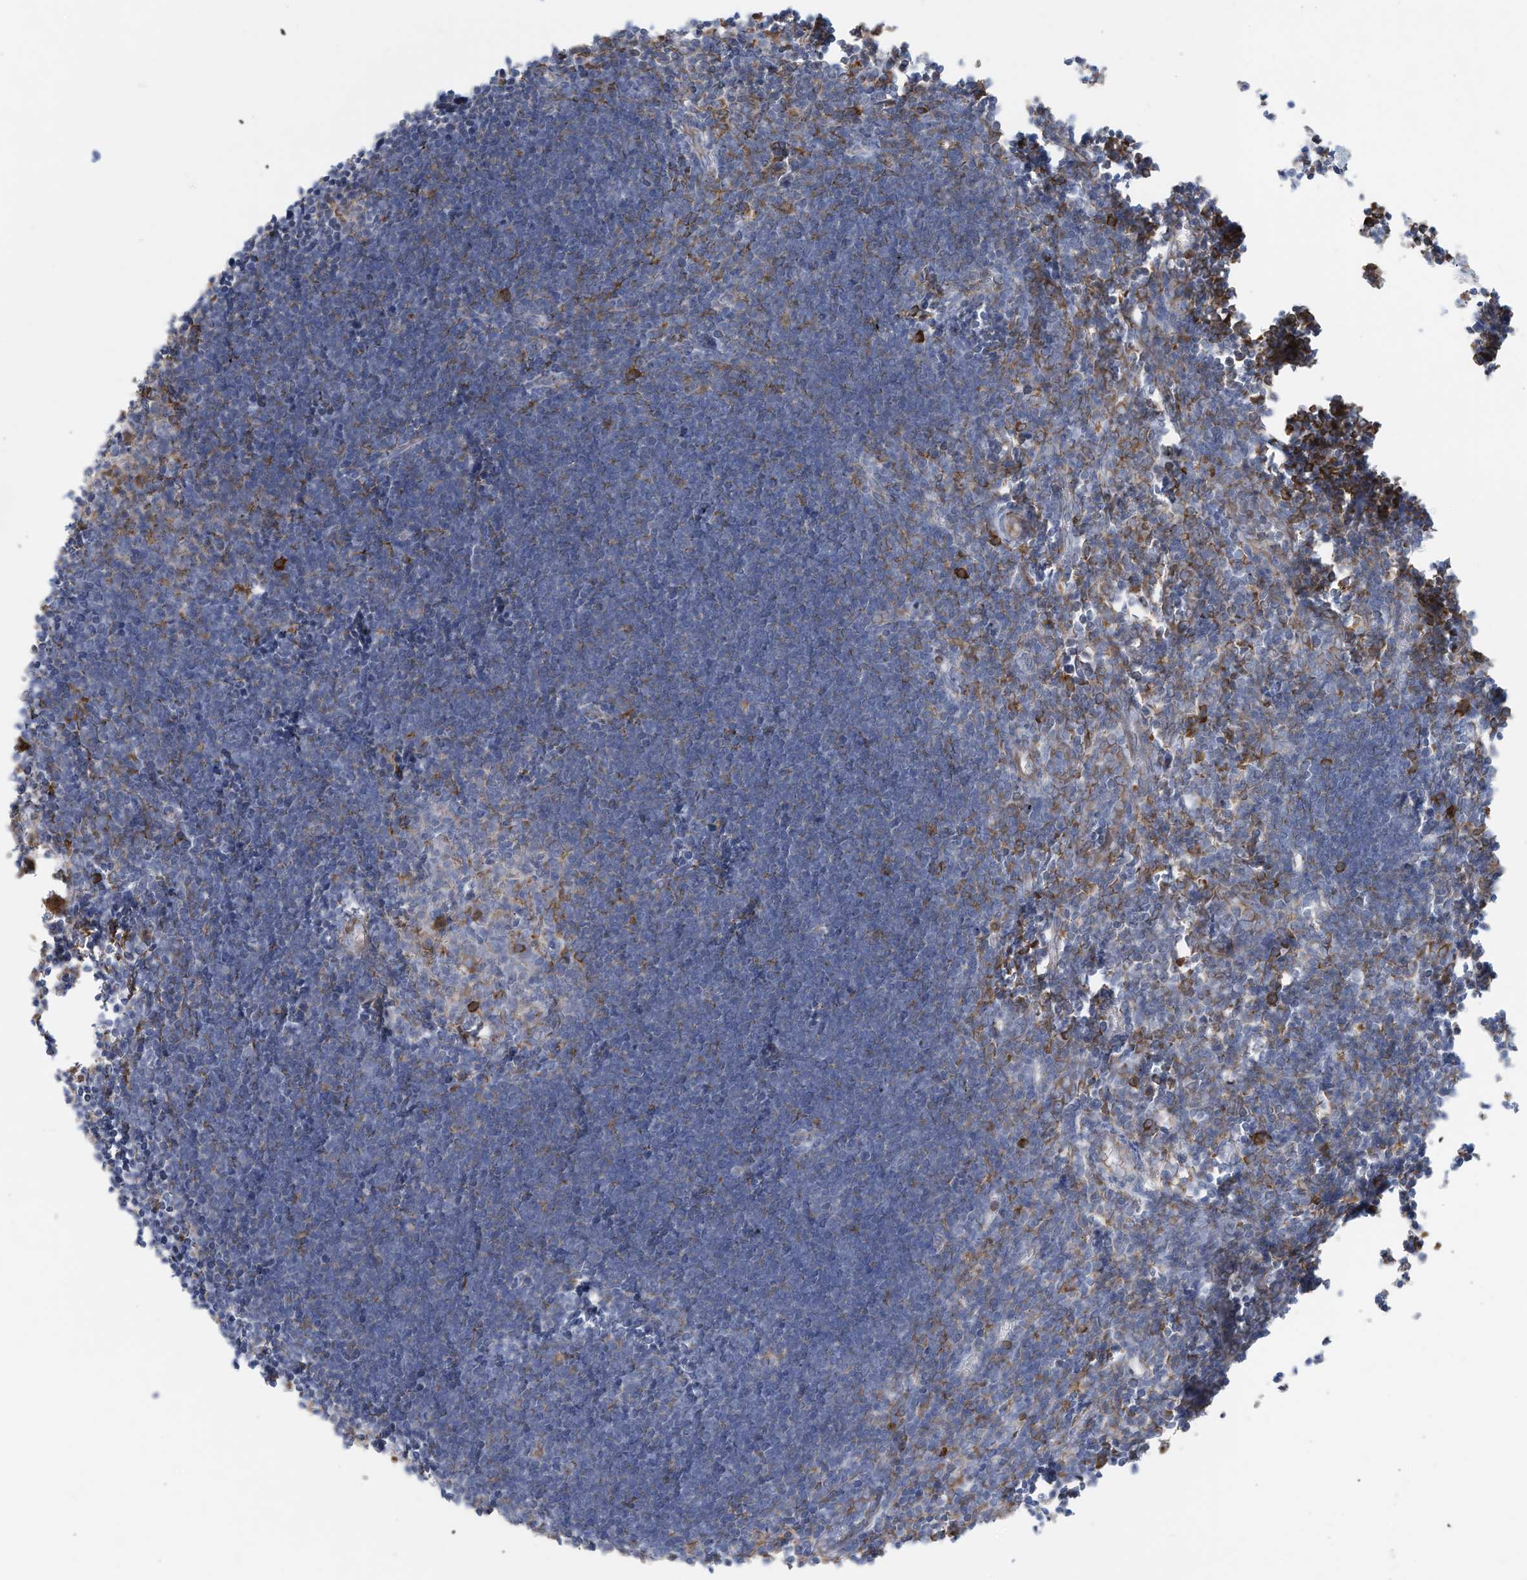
{"staining": {"intensity": "moderate", "quantity": "<25%", "location": "cytoplasmic/membranous"}, "tissue": "lymph node", "cell_type": "Germinal center cells", "image_type": "normal", "snomed": [{"axis": "morphology", "description": "Normal tissue, NOS"}, {"axis": "morphology", "description": "Malignant melanoma, Metastatic site"}, {"axis": "topography", "description": "Lymph node"}], "caption": "Lymph node stained with DAB (3,3'-diaminobenzidine) immunohistochemistry (IHC) shows low levels of moderate cytoplasmic/membranous staining in about <25% of germinal center cells. (DAB (3,3'-diaminobenzidine) IHC, brown staining for protein, blue staining for nuclei).", "gene": "ZNF354C", "patient": {"sex": "male", "age": 41}}